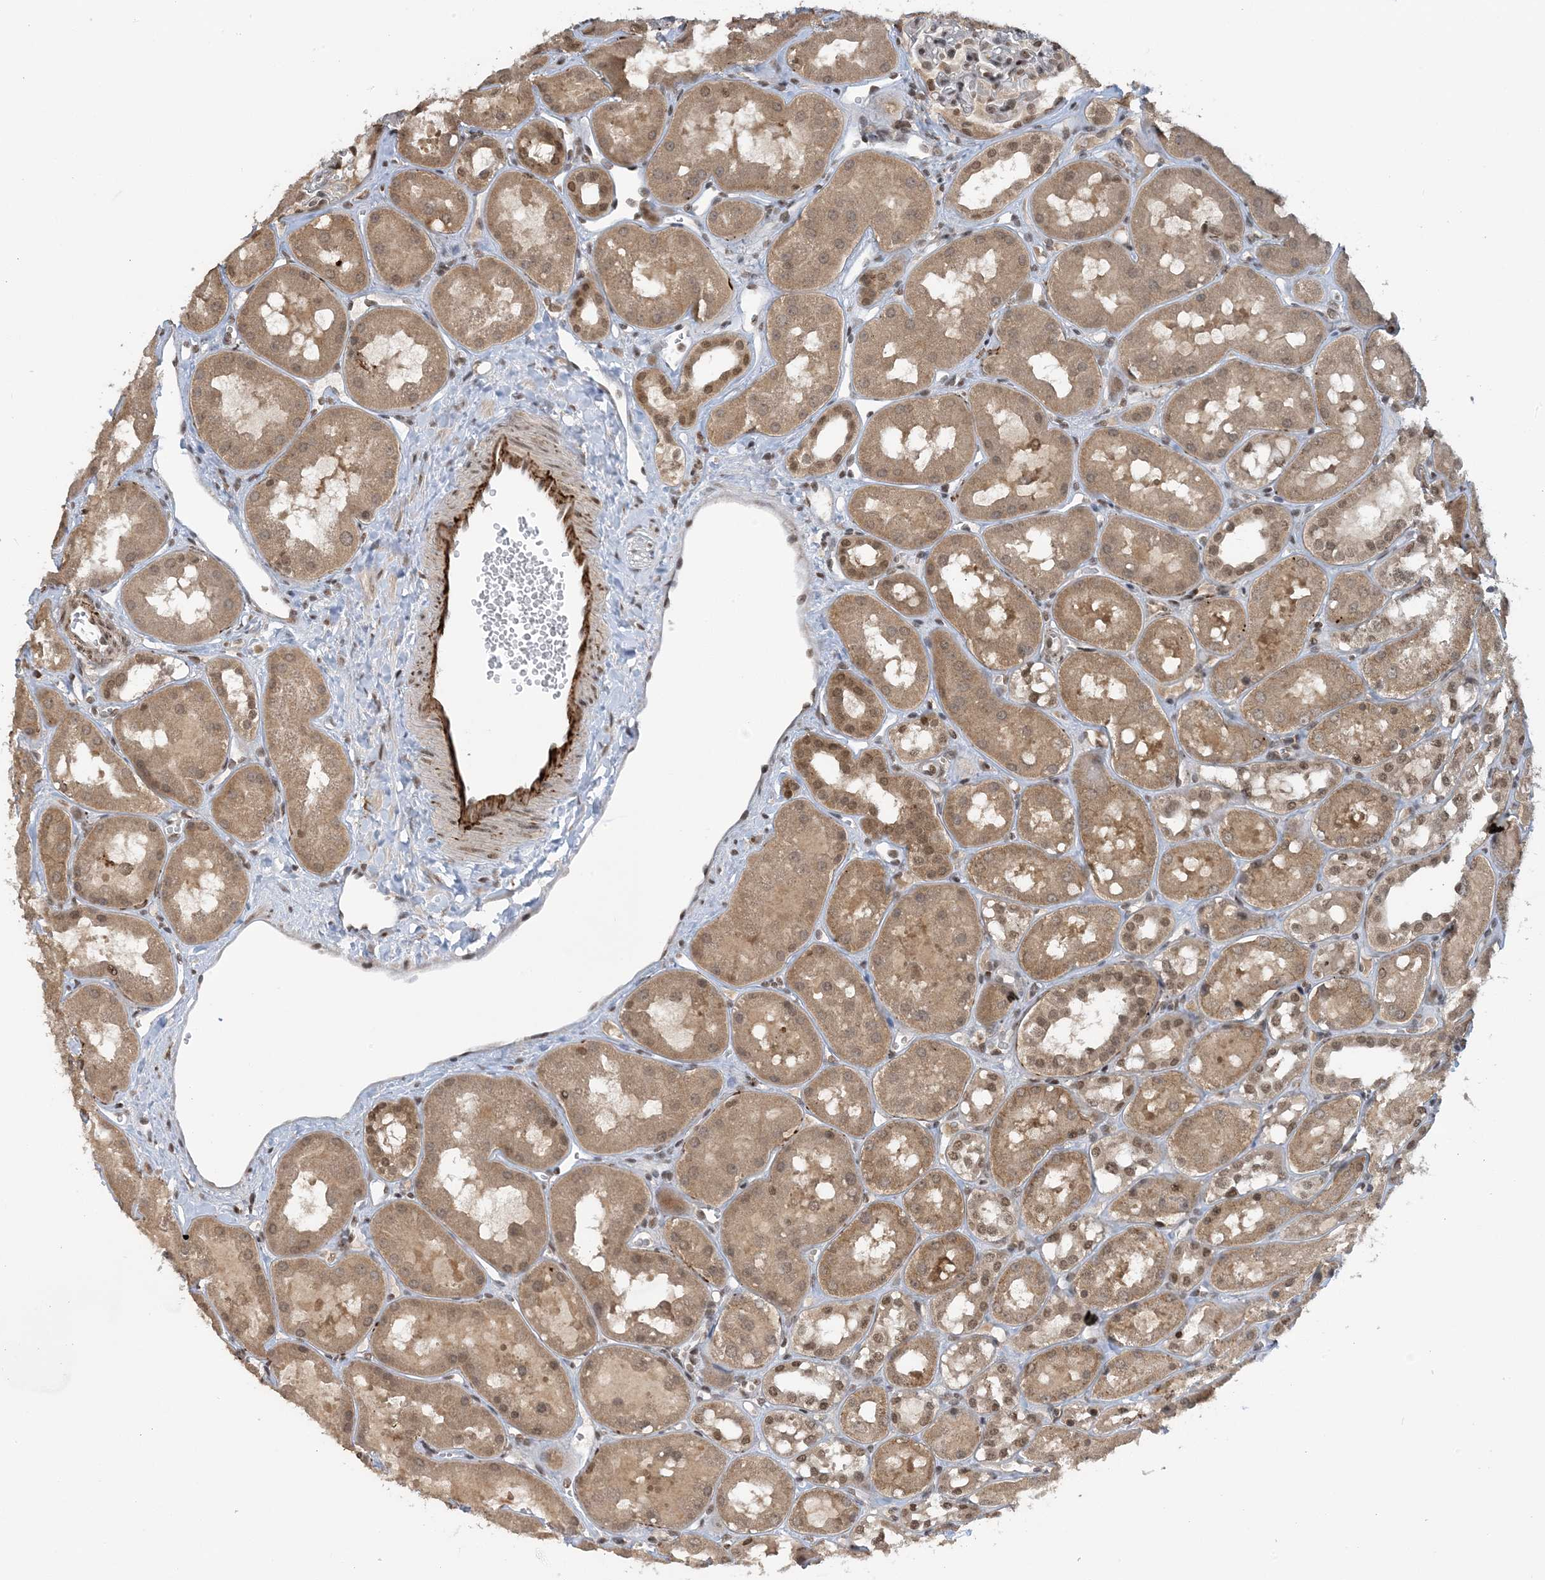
{"staining": {"intensity": "weak", "quantity": "25%-75%", "location": "nuclear"}, "tissue": "kidney", "cell_type": "Cells in glomeruli", "image_type": "normal", "snomed": [{"axis": "morphology", "description": "Normal tissue, NOS"}, {"axis": "topography", "description": "Kidney"}], "caption": "About 25%-75% of cells in glomeruli in unremarkable kidney demonstrate weak nuclear protein staining as visualized by brown immunohistochemical staining.", "gene": "ACYP2", "patient": {"sex": "male", "age": 16}}